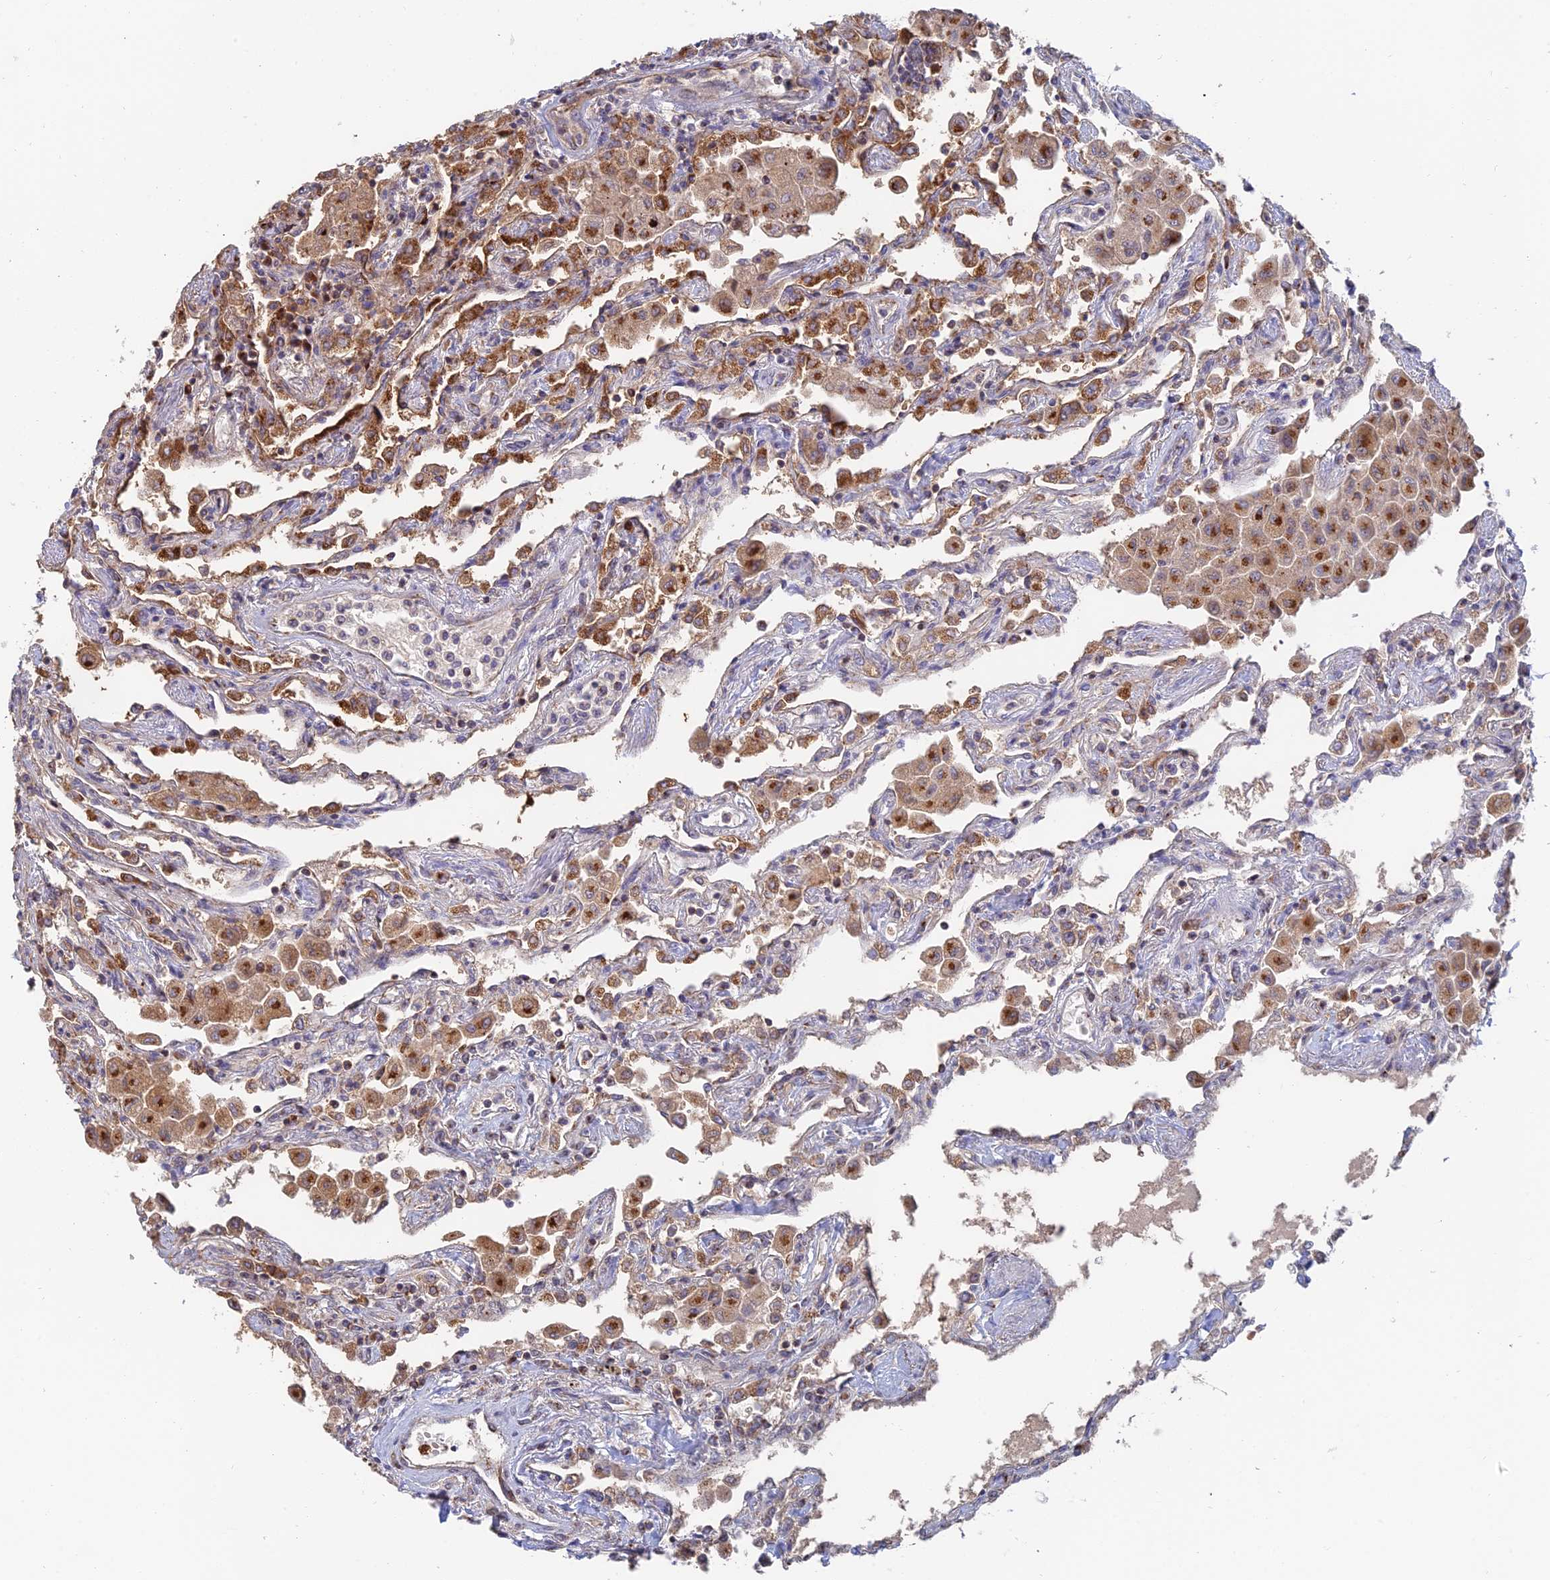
{"staining": {"intensity": "negative", "quantity": "none", "location": "none"}, "tissue": "lung", "cell_type": "Alveolar cells", "image_type": "normal", "snomed": [{"axis": "morphology", "description": "Normal tissue, NOS"}, {"axis": "topography", "description": "Bronchus"}, {"axis": "topography", "description": "Lung"}], "caption": "A high-resolution micrograph shows immunohistochemistry (IHC) staining of normal lung, which shows no significant staining in alveolar cells. (DAB immunohistochemistry visualized using brightfield microscopy, high magnification).", "gene": "ENSG00000267561", "patient": {"sex": "female", "age": 49}}